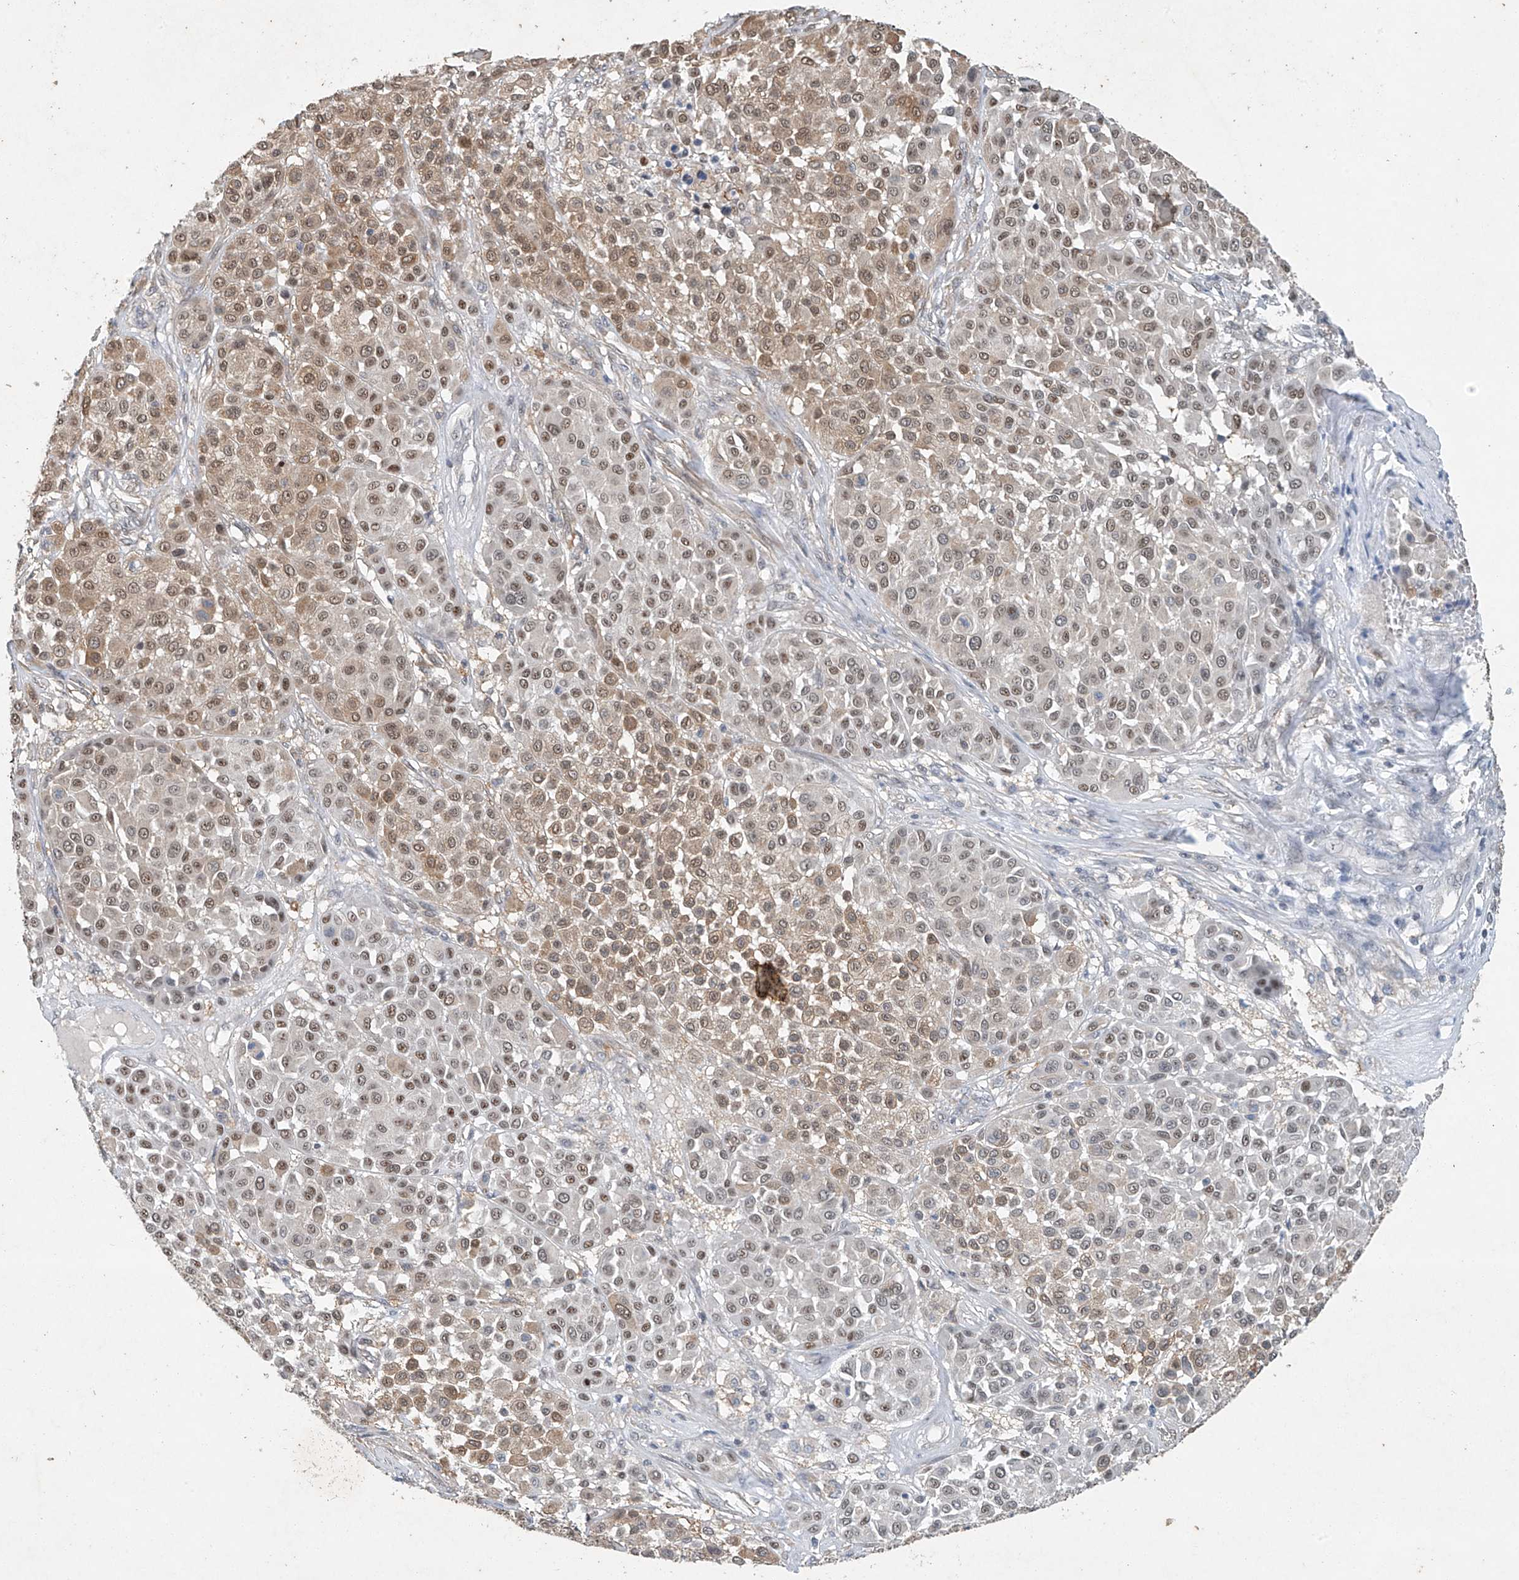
{"staining": {"intensity": "moderate", "quantity": ">75%", "location": "cytoplasmic/membranous,nuclear"}, "tissue": "melanoma", "cell_type": "Tumor cells", "image_type": "cancer", "snomed": [{"axis": "morphology", "description": "Malignant melanoma, Metastatic site"}, {"axis": "topography", "description": "Soft tissue"}], "caption": "Immunohistochemistry (IHC) staining of melanoma, which shows medium levels of moderate cytoplasmic/membranous and nuclear expression in about >75% of tumor cells indicating moderate cytoplasmic/membranous and nuclear protein positivity. The staining was performed using DAB (3,3'-diaminobenzidine) (brown) for protein detection and nuclei were counterstained in hematoxylin (blue).", "gene": "TAF8", "patient": {"sex": "male", "age": 41}}